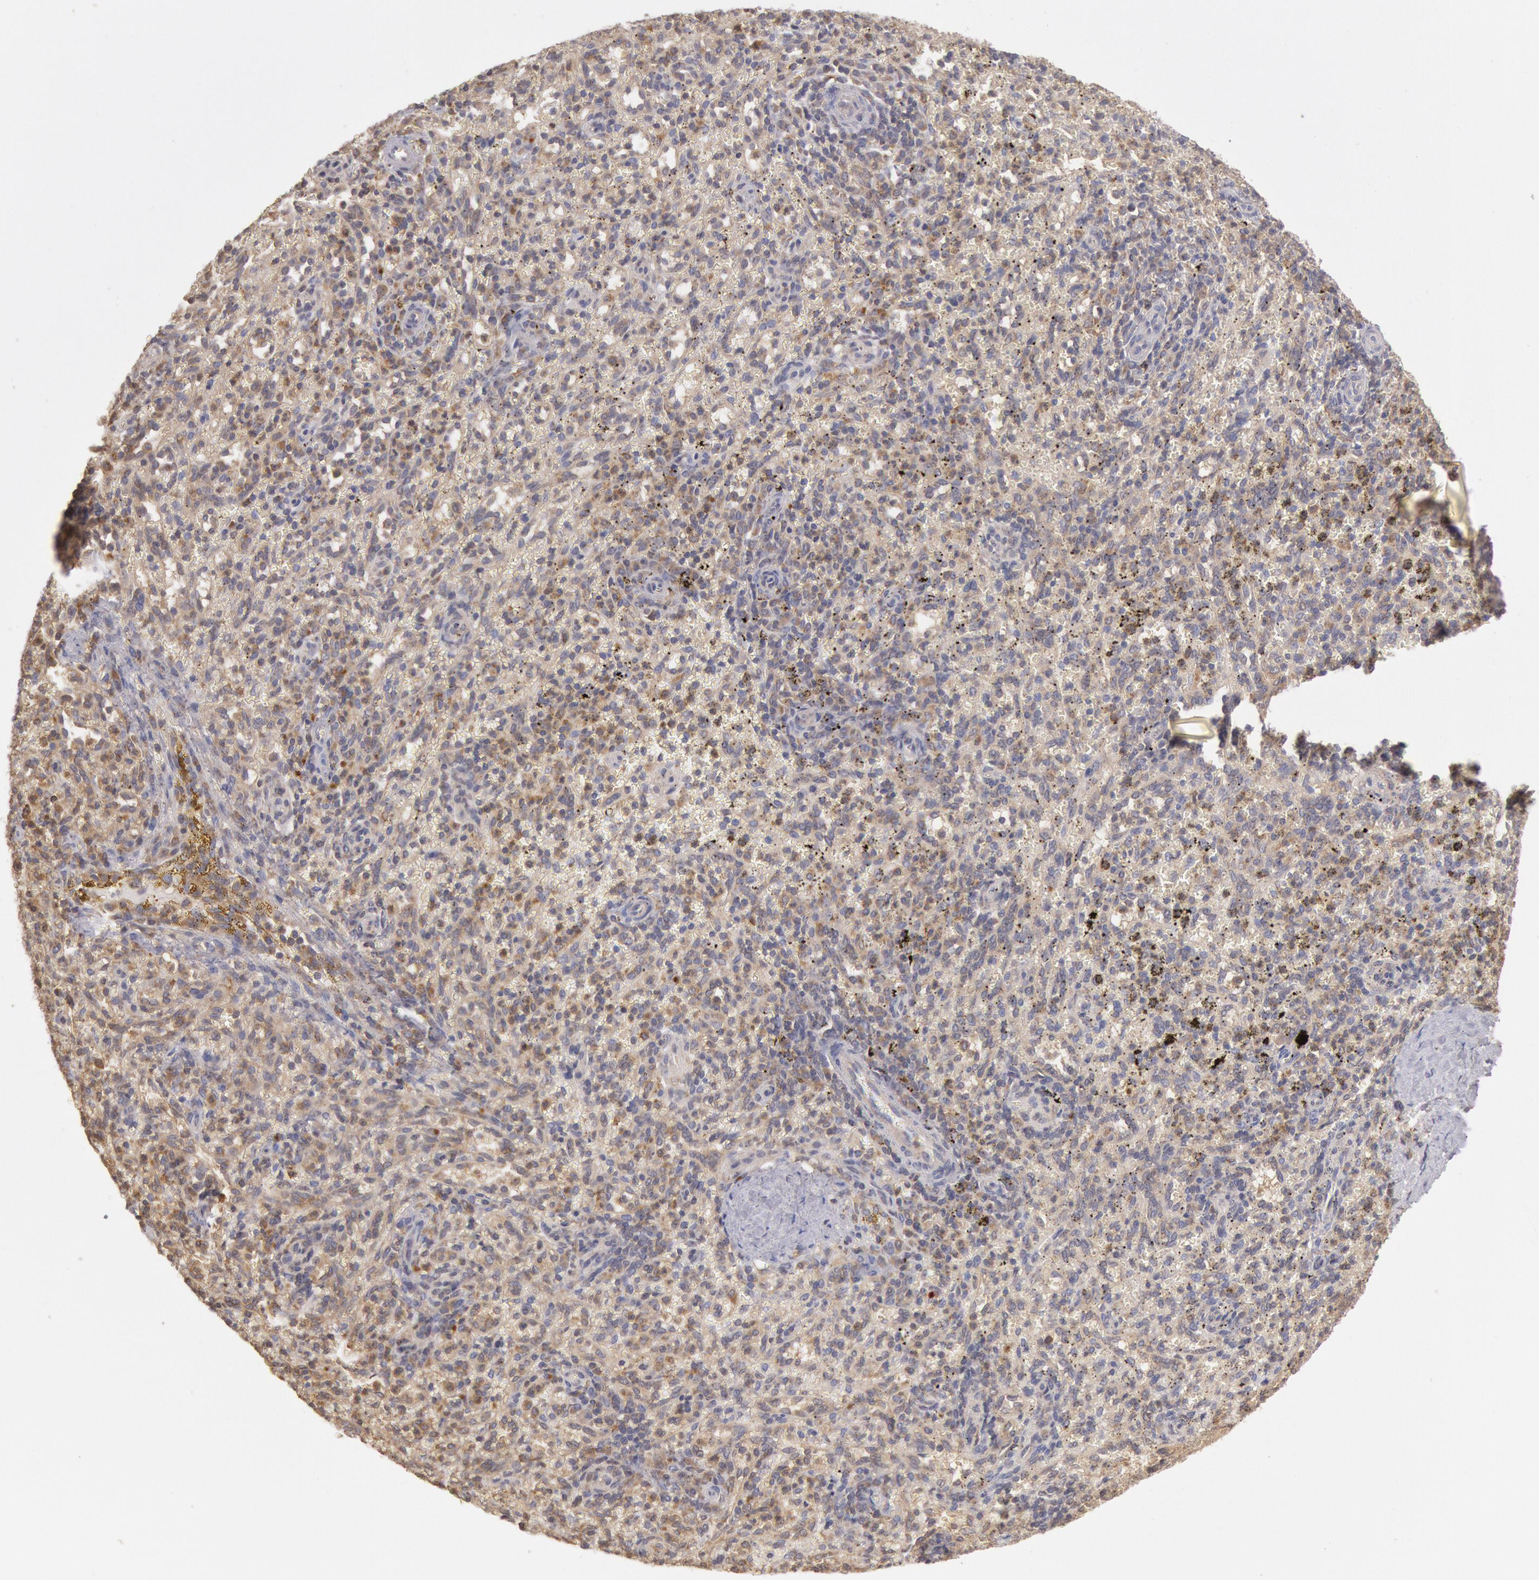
{"staining": {"intensity": "moderate", "quantity": "25%-75%", "location": "cytoplasmic/membranous"}, "tissue": "spleen", "cell_type": "Cells in red pulp", "image_type": "normal", "snomed": [{"axis": "morphology", "description": "Normal tissue, NOS"}, {"axis": "topography", "description": "Spleen"}], "caption": "Immunohistochemistry image of benign spleen: spleen stained using immunohistochemistry displays medium levels of moderate protein expression localized specifically in the cytoplasmic/membranous of cells in red pulp, appearing as a cytoplasmic/membranous brown color.", "gene": "PLA2G6", "patient": {"sex": "female", "age": 10}}